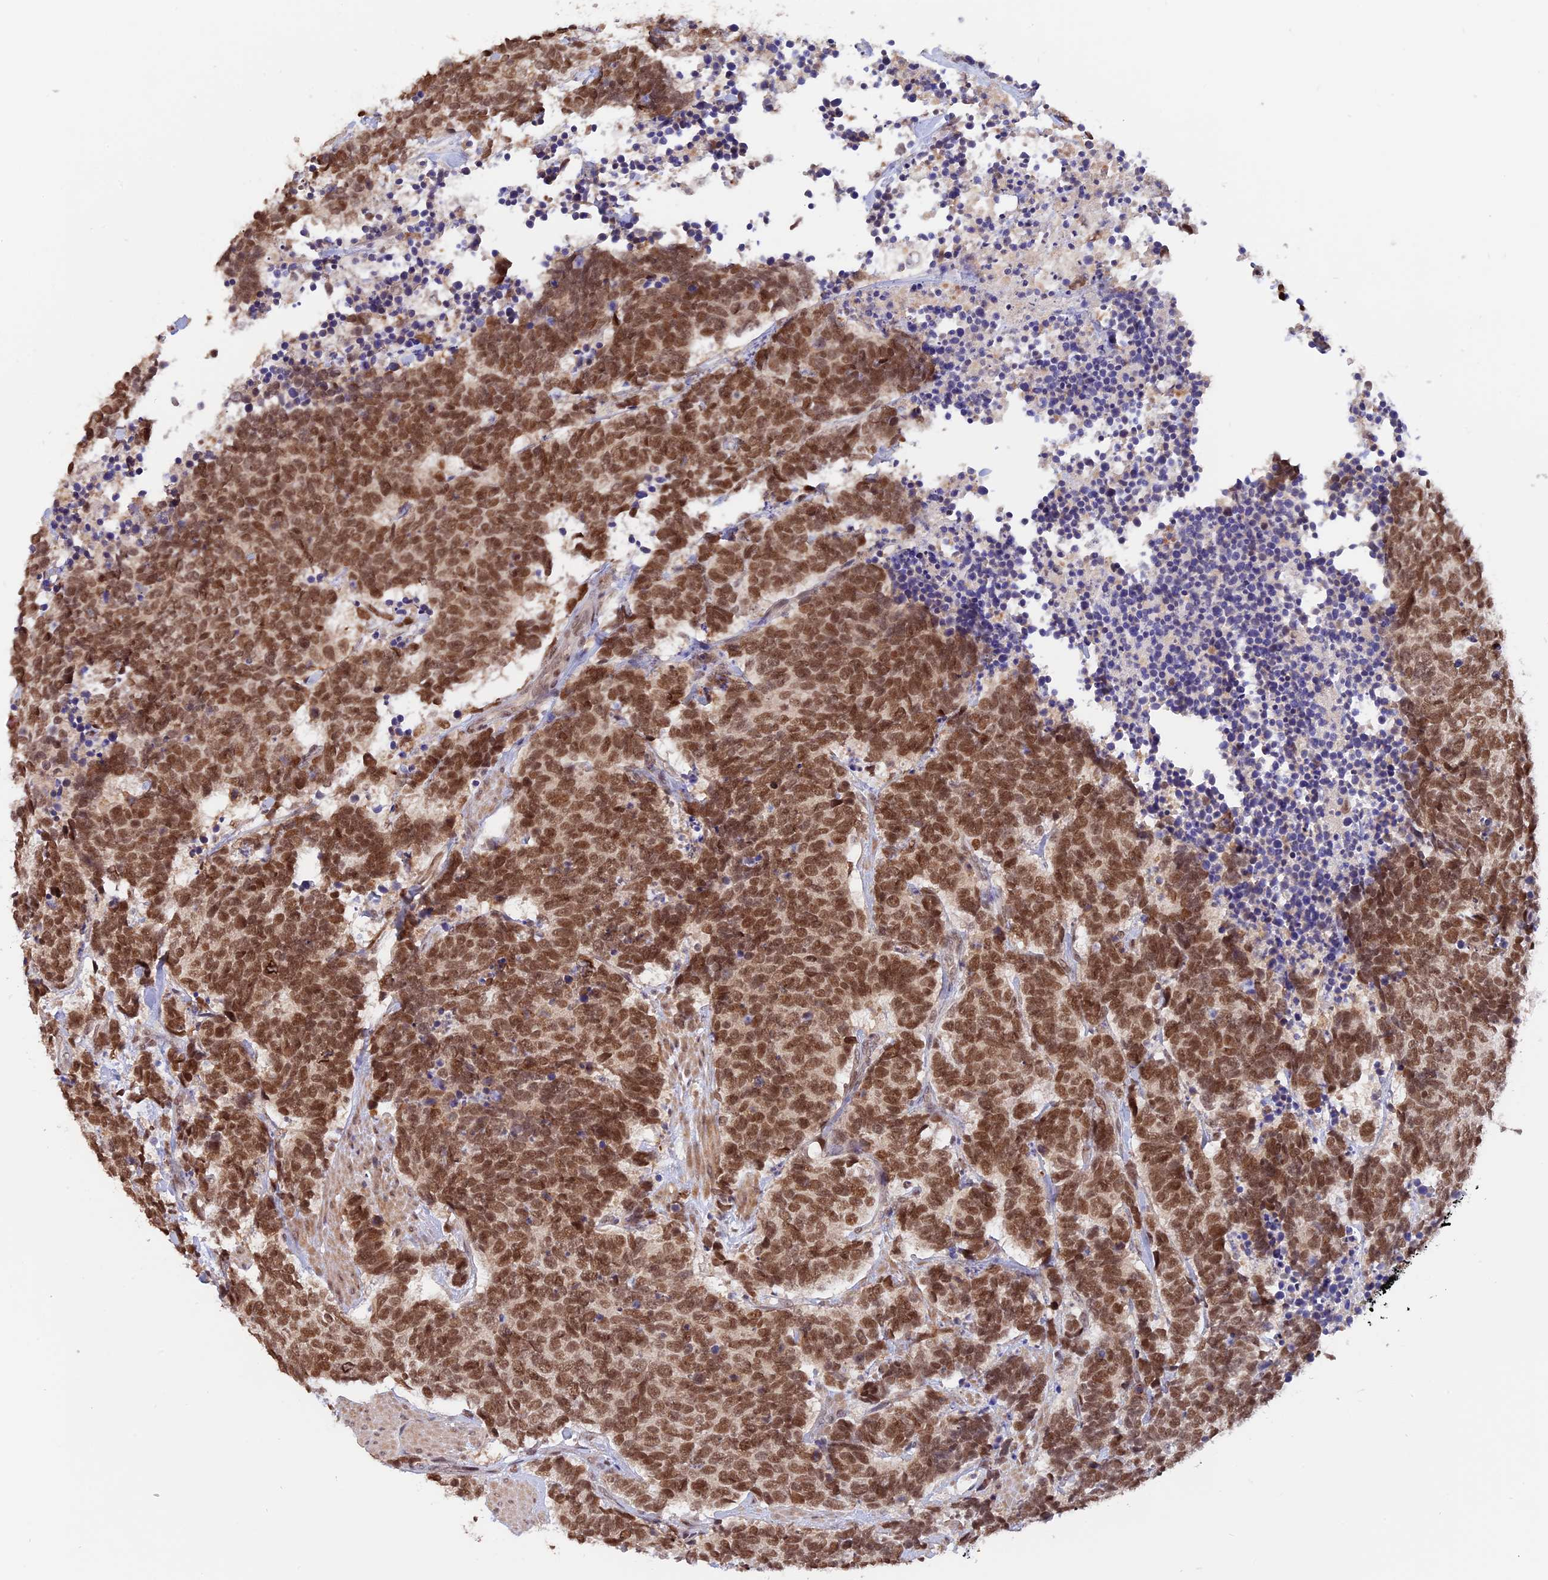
{"staining": {"intensity": "moderate", "quantity": ">75%", "location": "nuclear"}, "tissue": "carcinoid", "cell_type": "Tumor cells", "image_type": "cancer", "snomed": [{"axis": "morphology", "description": "Carcinoma, NOS"}, {"axis": "morphology", "description": "Carcinoid, malignant, NOS"}, {"axis": "topography", "description": "Urinary bladder"}], "caption": "Carcinoid (malignant) stained with a brown dye shows moderate nuclear positive staining in approximately >75% of tumor cells.", "gene": "RFC5", "patient": {"sex": "male", "age": 57}}